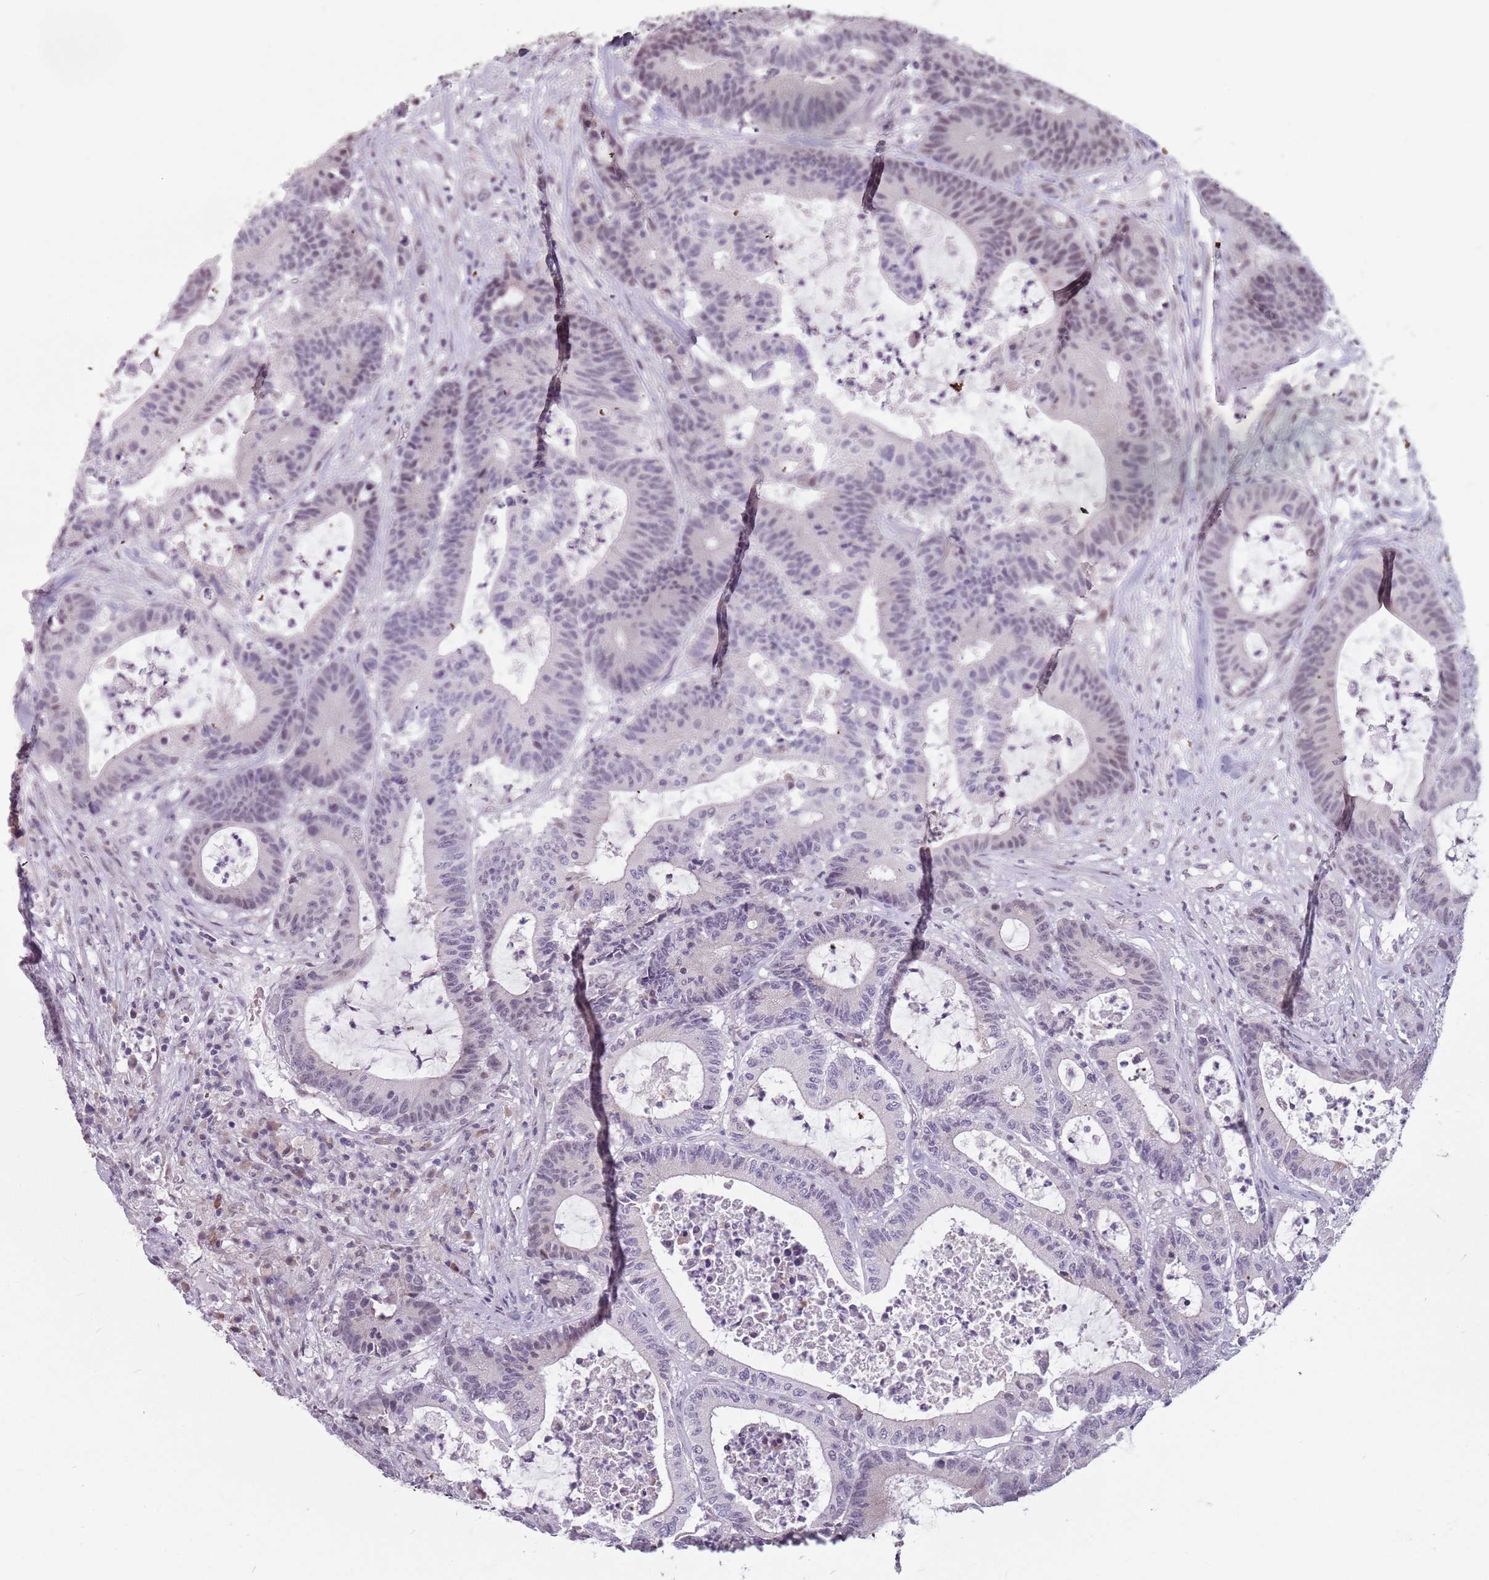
{"staining": {"intensity": "moderate", "quantity": "<25%", "location": "nuclear"}, "tissue": "colorectal cancer", "cell_type": "Tumor cells", "image_type": "cancer", "snomed": [{"axis": "morphology", "description": "Adenocarcinoma, NOS"}, {"axis": "topography", "description": "Colon"}], "caption": "Immunohistochemistry photomicrograph of neoplastic tissue: colorectal adenocarcinoma stained using IHC displays low levels of moderate protein expression localized specifically in the nuclear of tumor cells, appearing as a nuclear brown color.", "gene": "PTCHD1", "patient": {"sex": "female", "age": 84}}